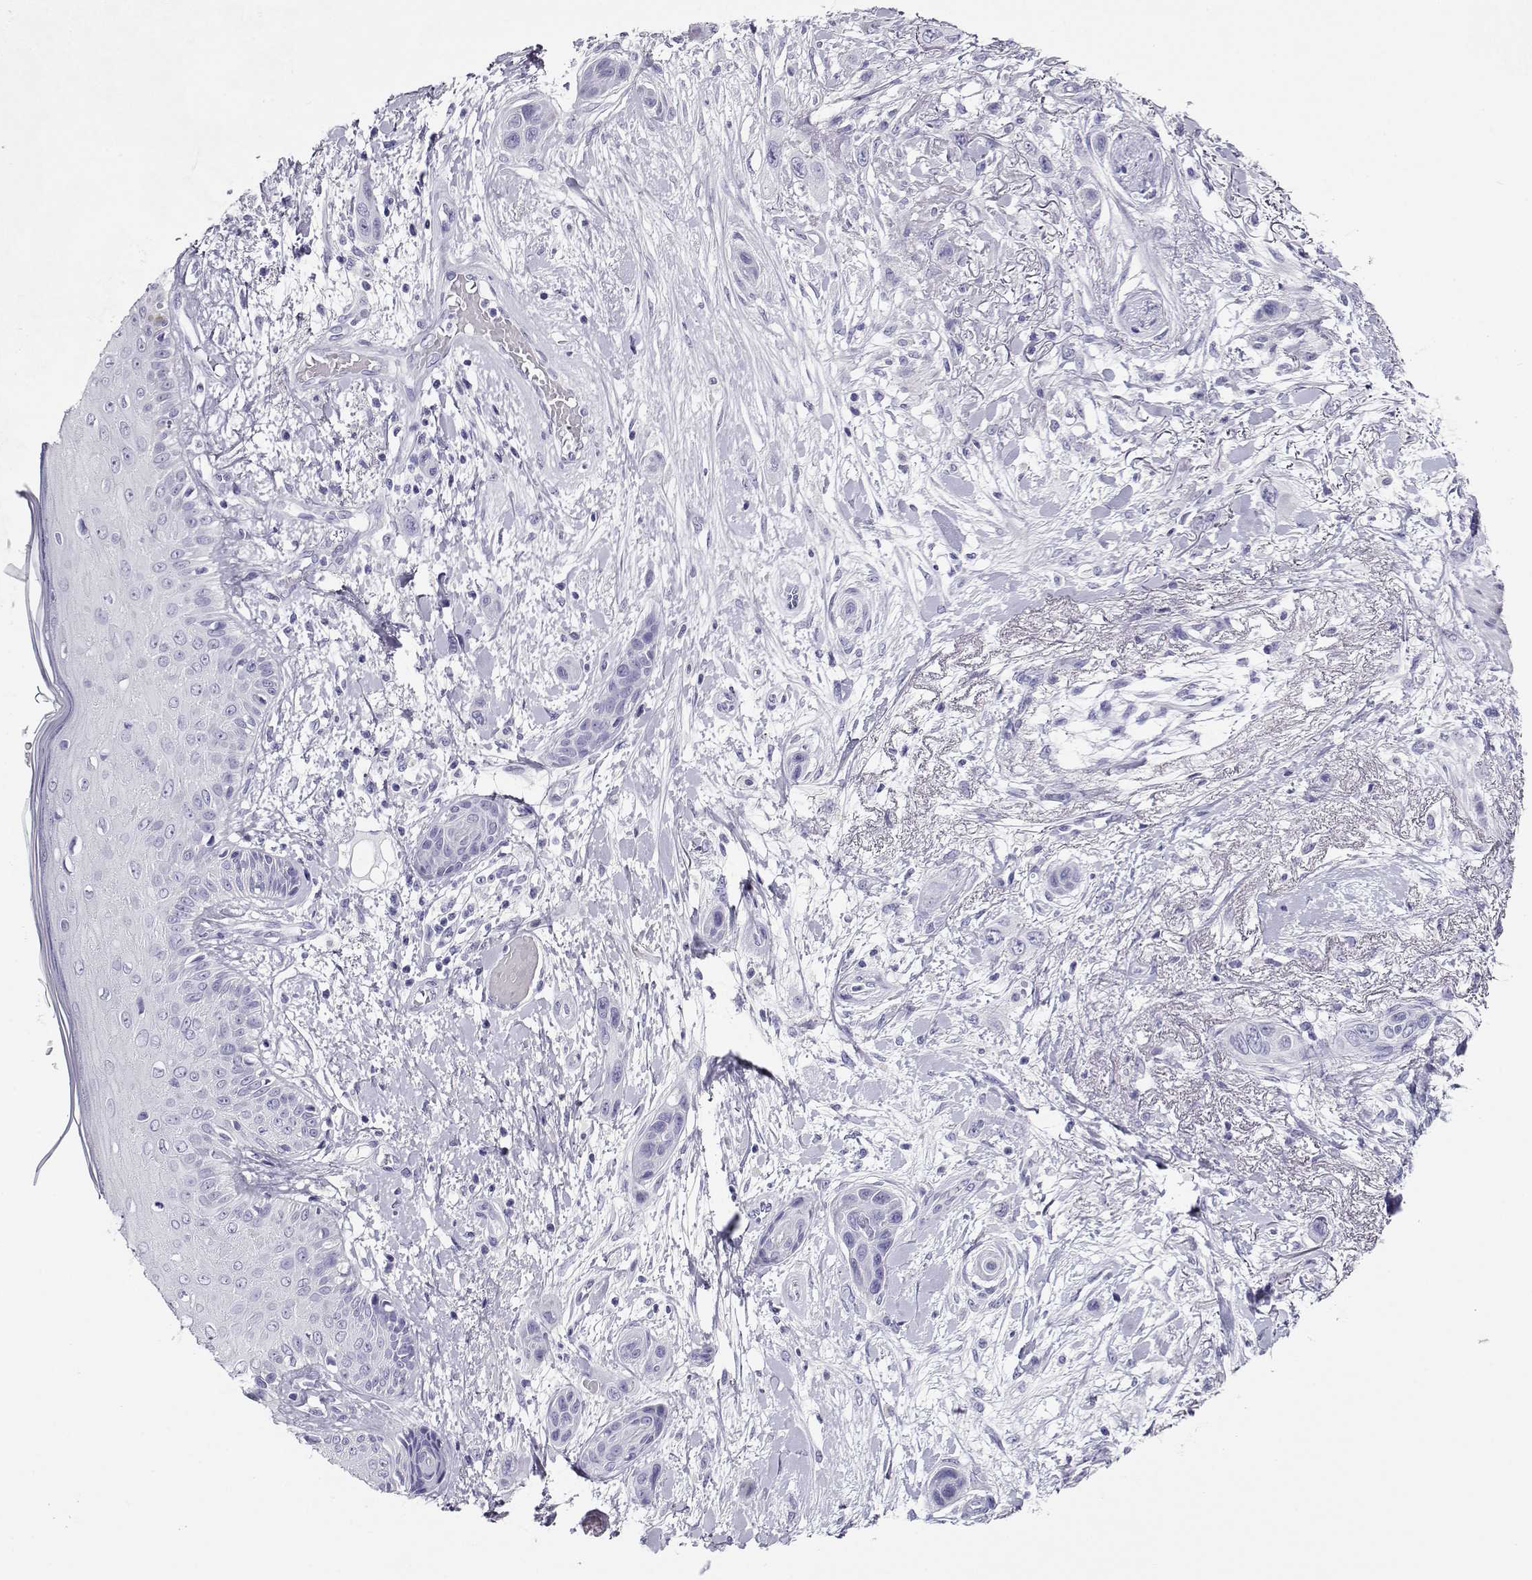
{"staining": {"intensity": "negative", "quantity": "none", "location": "none"}, "tissue": "skin cancer", "cell_type": "Tumor cells", "image_type": "cancer", "snomed": [{"axis": "morphology", "description": "Squamous cell carcinoma, NOS"}, {"axis": "topography", "description": "Skin"}], "caption": "DAB (3,3'-diaminobenzidine) immunohistochemical staining of skin squamous cell carcinoma displays no significant expression in tumor cells.", "gene": "CABS1", "patient": {"sex": "male", "age": 79}}